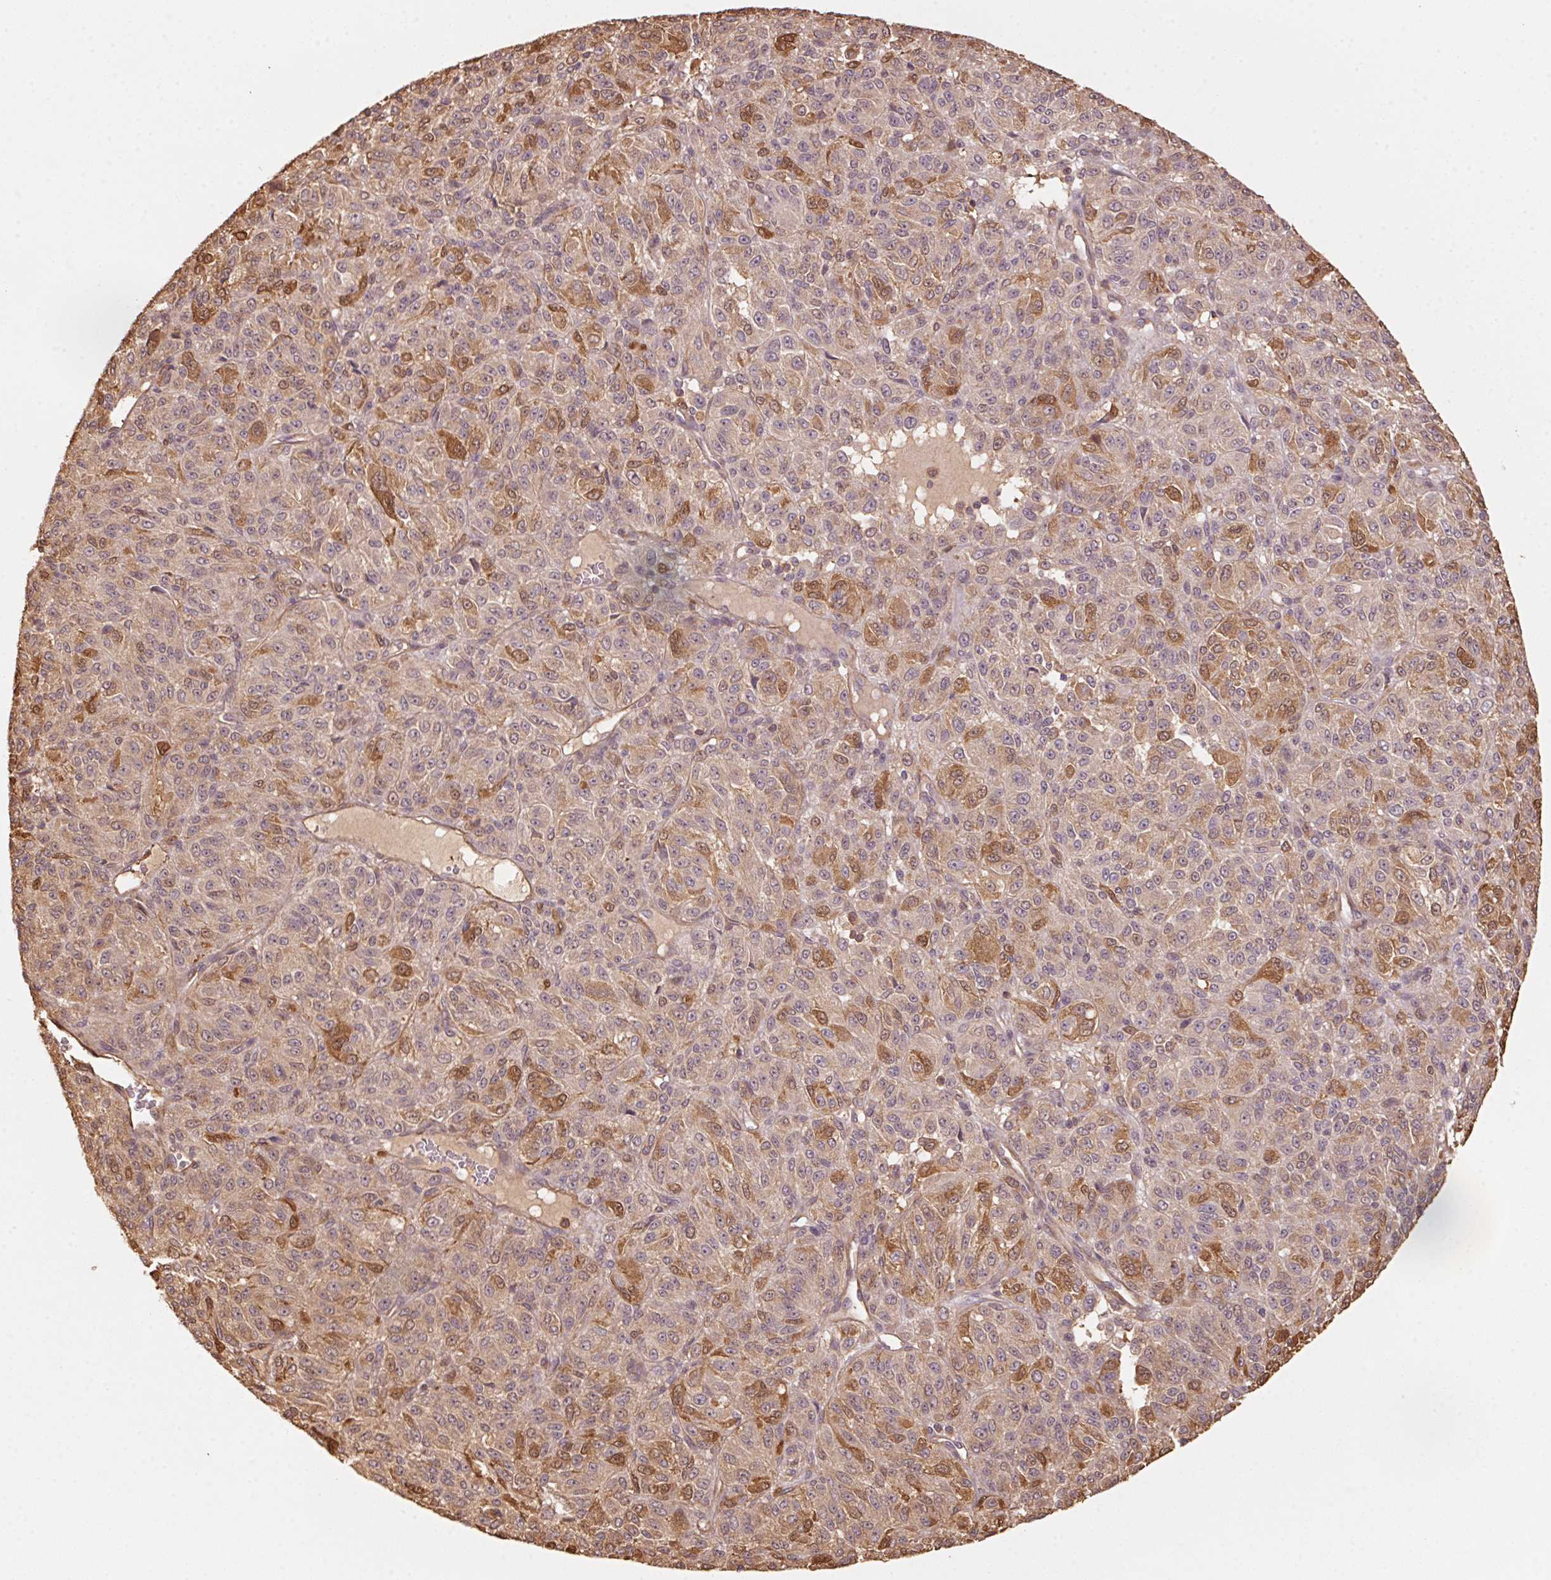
{"staining": {"intensity": "strong", "quantity": "<25%", "location": "cytoplasmic/membranous"}, "tissue": "melanoma", "cell_type": "Tumor cells", "image_type": "cancer", "snomed": [{"axis": "morphology", "description": "Malignant melanoma, Metastatic site"}, {"axis": "topography", "description": "Brain"}], "caption": "A medium amount of strong cytoplasmic/membranous expression is appreciated in approximately <25% of tumor cells in malignant melanoma (metastatic site) tissue.", "gene": "QDPR", "patient": {"sex": "female", "age": 56}}